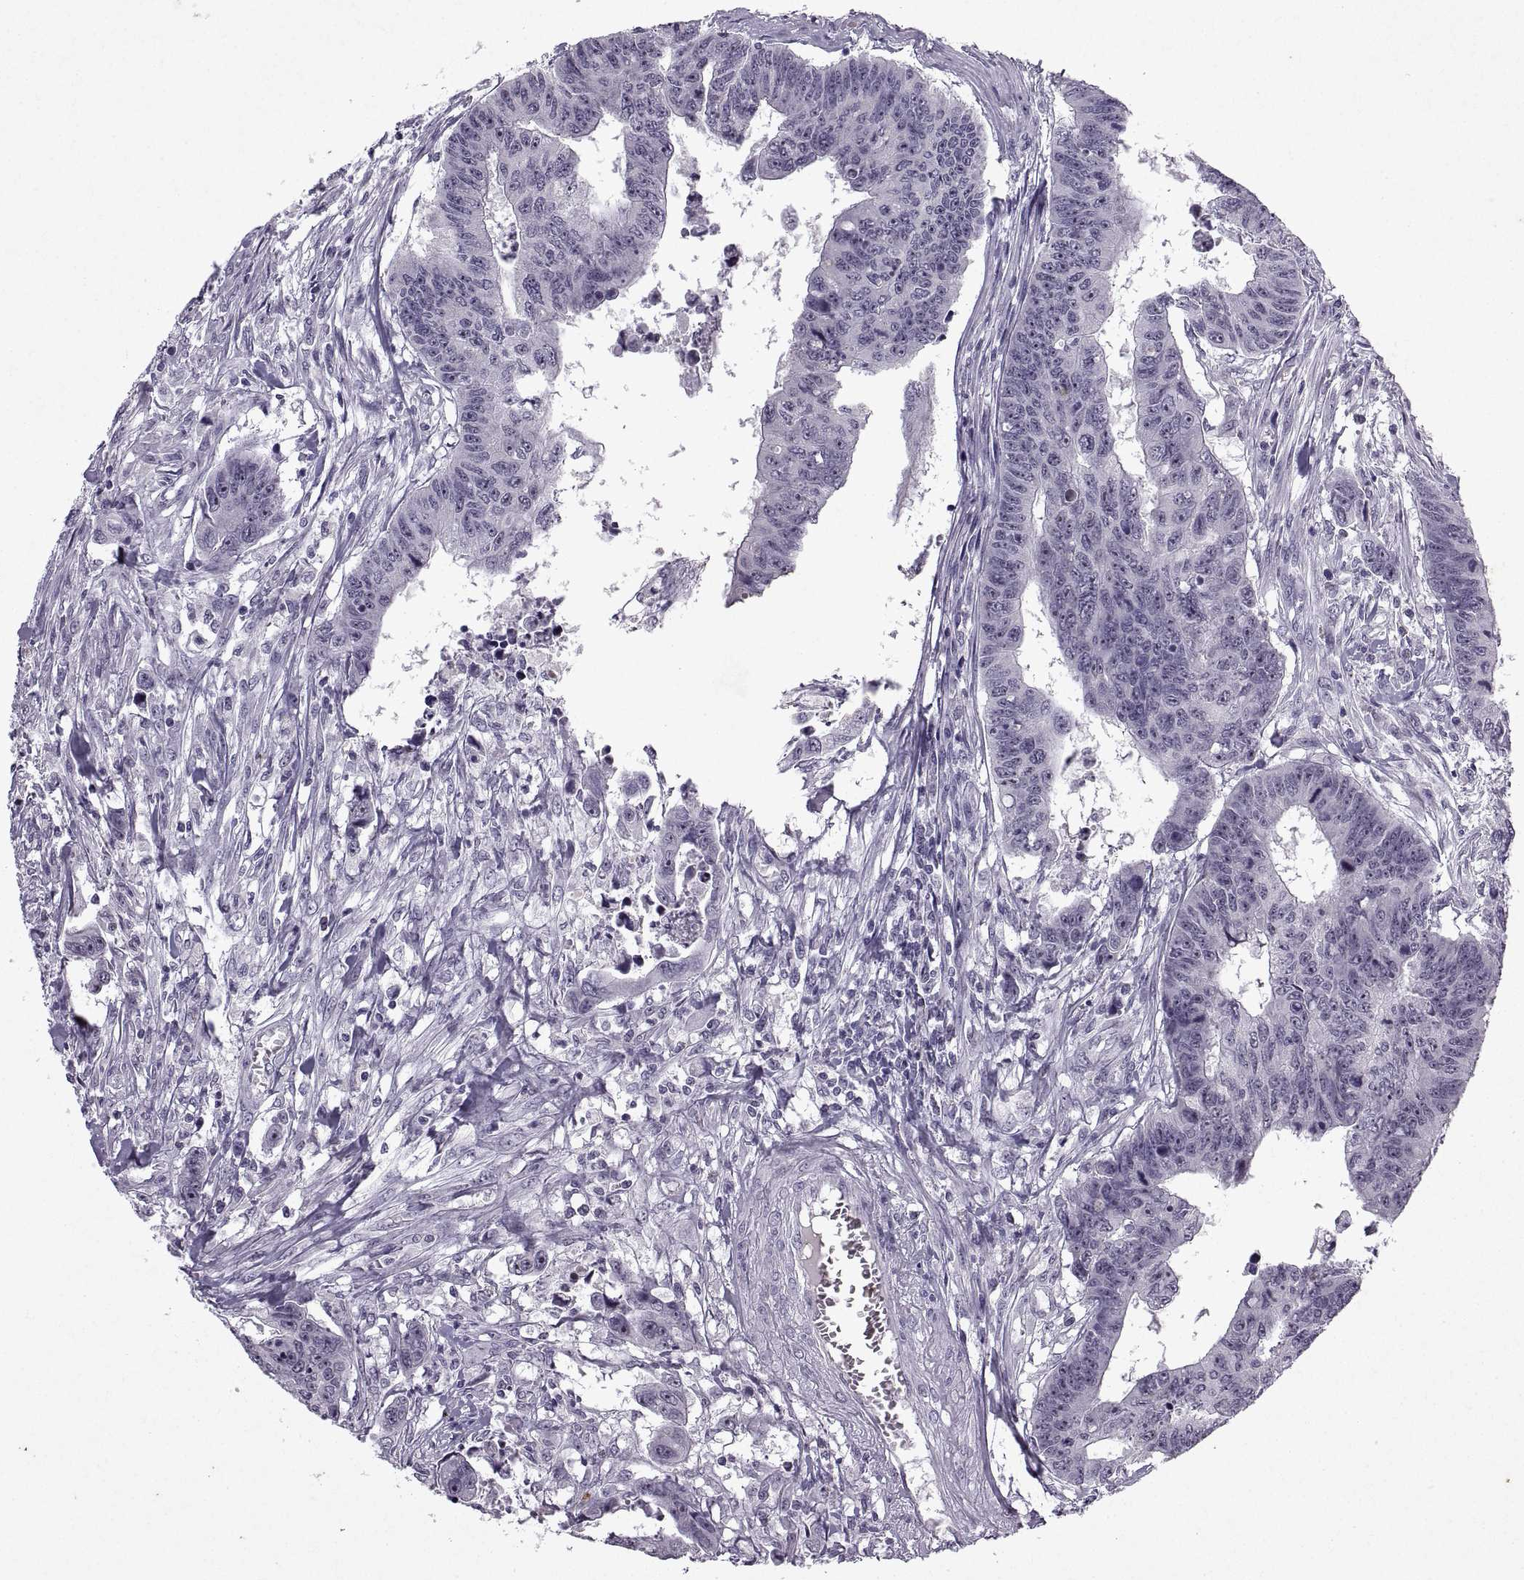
{"staining": {"intensity": "moderate", "quantity": "<25%", "location": "nuclear"}, "tissue": "colorectal cancer", "cell_type": "Tumor cells", "image_type": "cancer", "snomed": [{"axis": "morphology", "description": "Adenocarcinoma, NOS"}, {"axis": "topography", "description": "Rectum"}], "caption": "Colorectal cancer (adenocarcinoma) stained with a protein marker shows moderate staining in tumor cells.", "gene": "SINHCAF", "patient": {"sex": "female", "age": 85}}